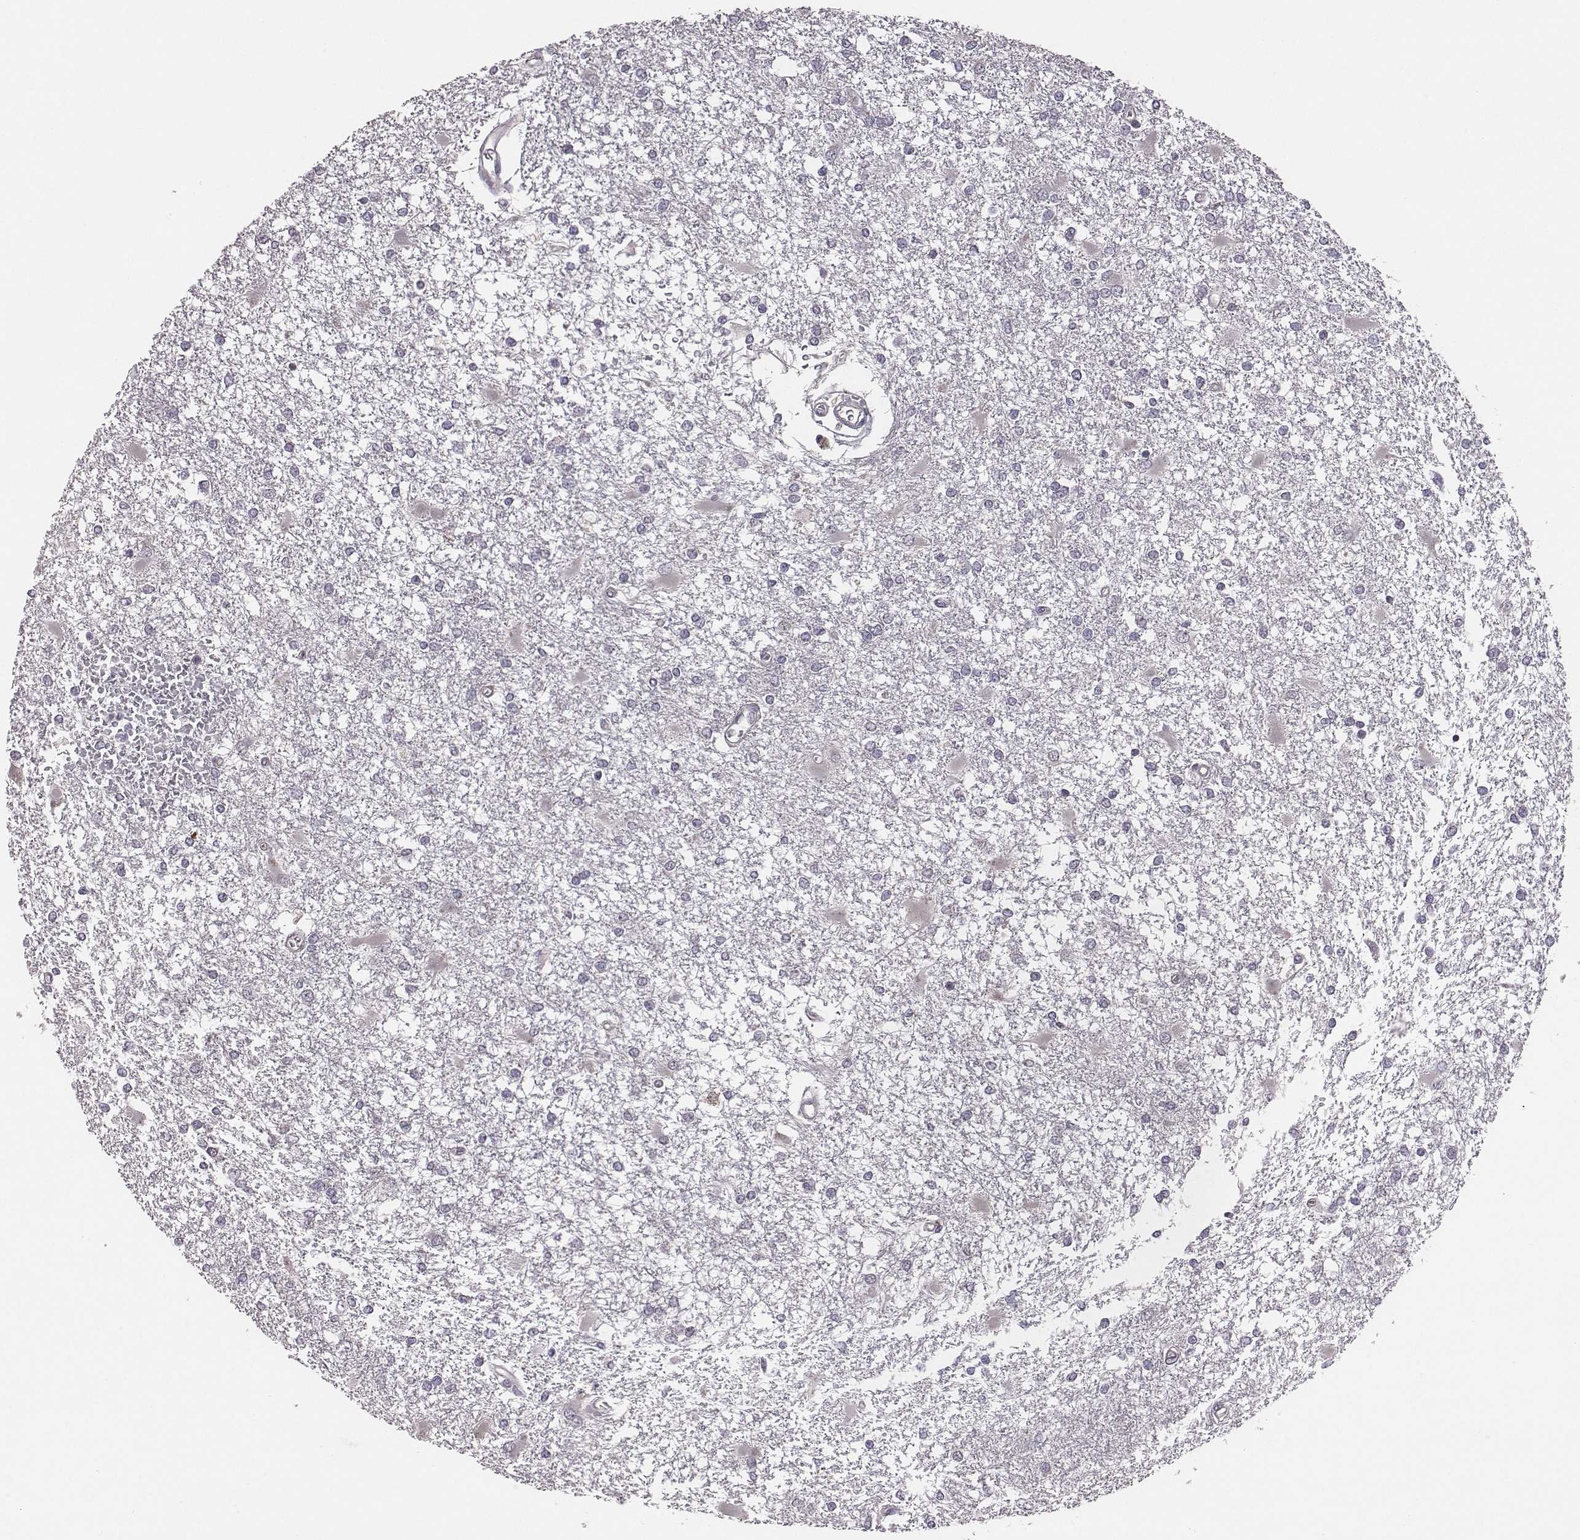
{"staining": {"intensity": "negative", "quantity": "none", "location": "none"}, "tissue": "glioma", "cell_type": "Tumor cells", "image_type": "cancer", "snomed": [{"axis": "morphology", "description": "Glioma, malignant, High grade"}, {"axis": "topography", "description": "Cerebral cortex"}], "caption": "DAB (3,3'-diaminobenzidine) immunohistochemical staining of high-grade glioma (malignant) demonstrates no significant positivity in tumor cells.", "gene": "SMURF2", "patient": {"sex": "male", "age": 79}}